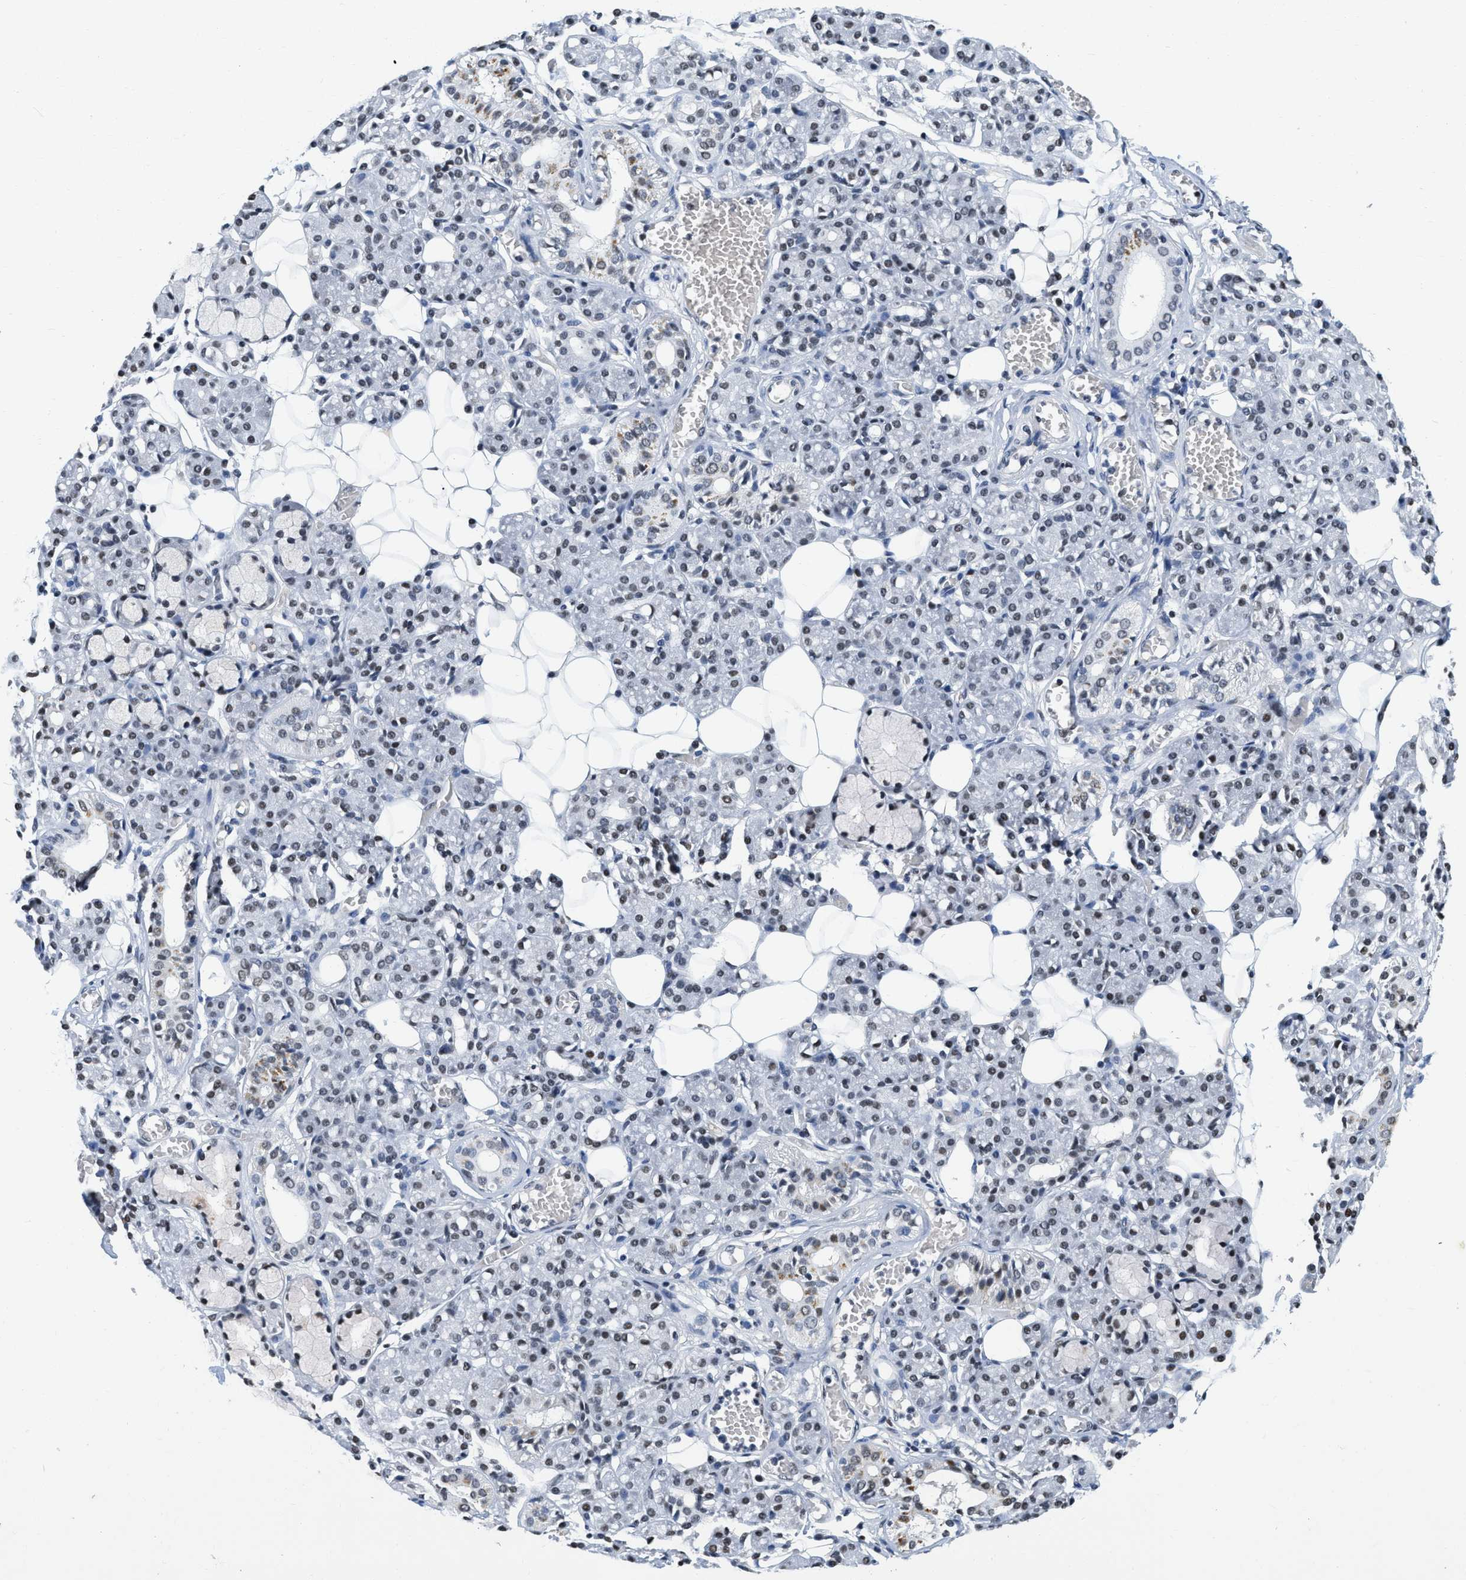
{"staining": {"intensity": "weak", "quantity": "25%-75%", "location": "nuclear"}, "tissue": "salivary gland", "cell_type": "Glandular cells", "image_type": "normal", "snomed": [{"axis": "morphology", "description": "Normal tissue, NOS"}, {"axis": "topography", "description": "Salivary gland"}], "caption": "Immunohistochemical staining of benign salivary gland demonstrates weak nuclear protein positivity in about 25%-75% of glandular cells.", "gene": "CCNE1", "patient": {"sex": "male", "age": 63}}